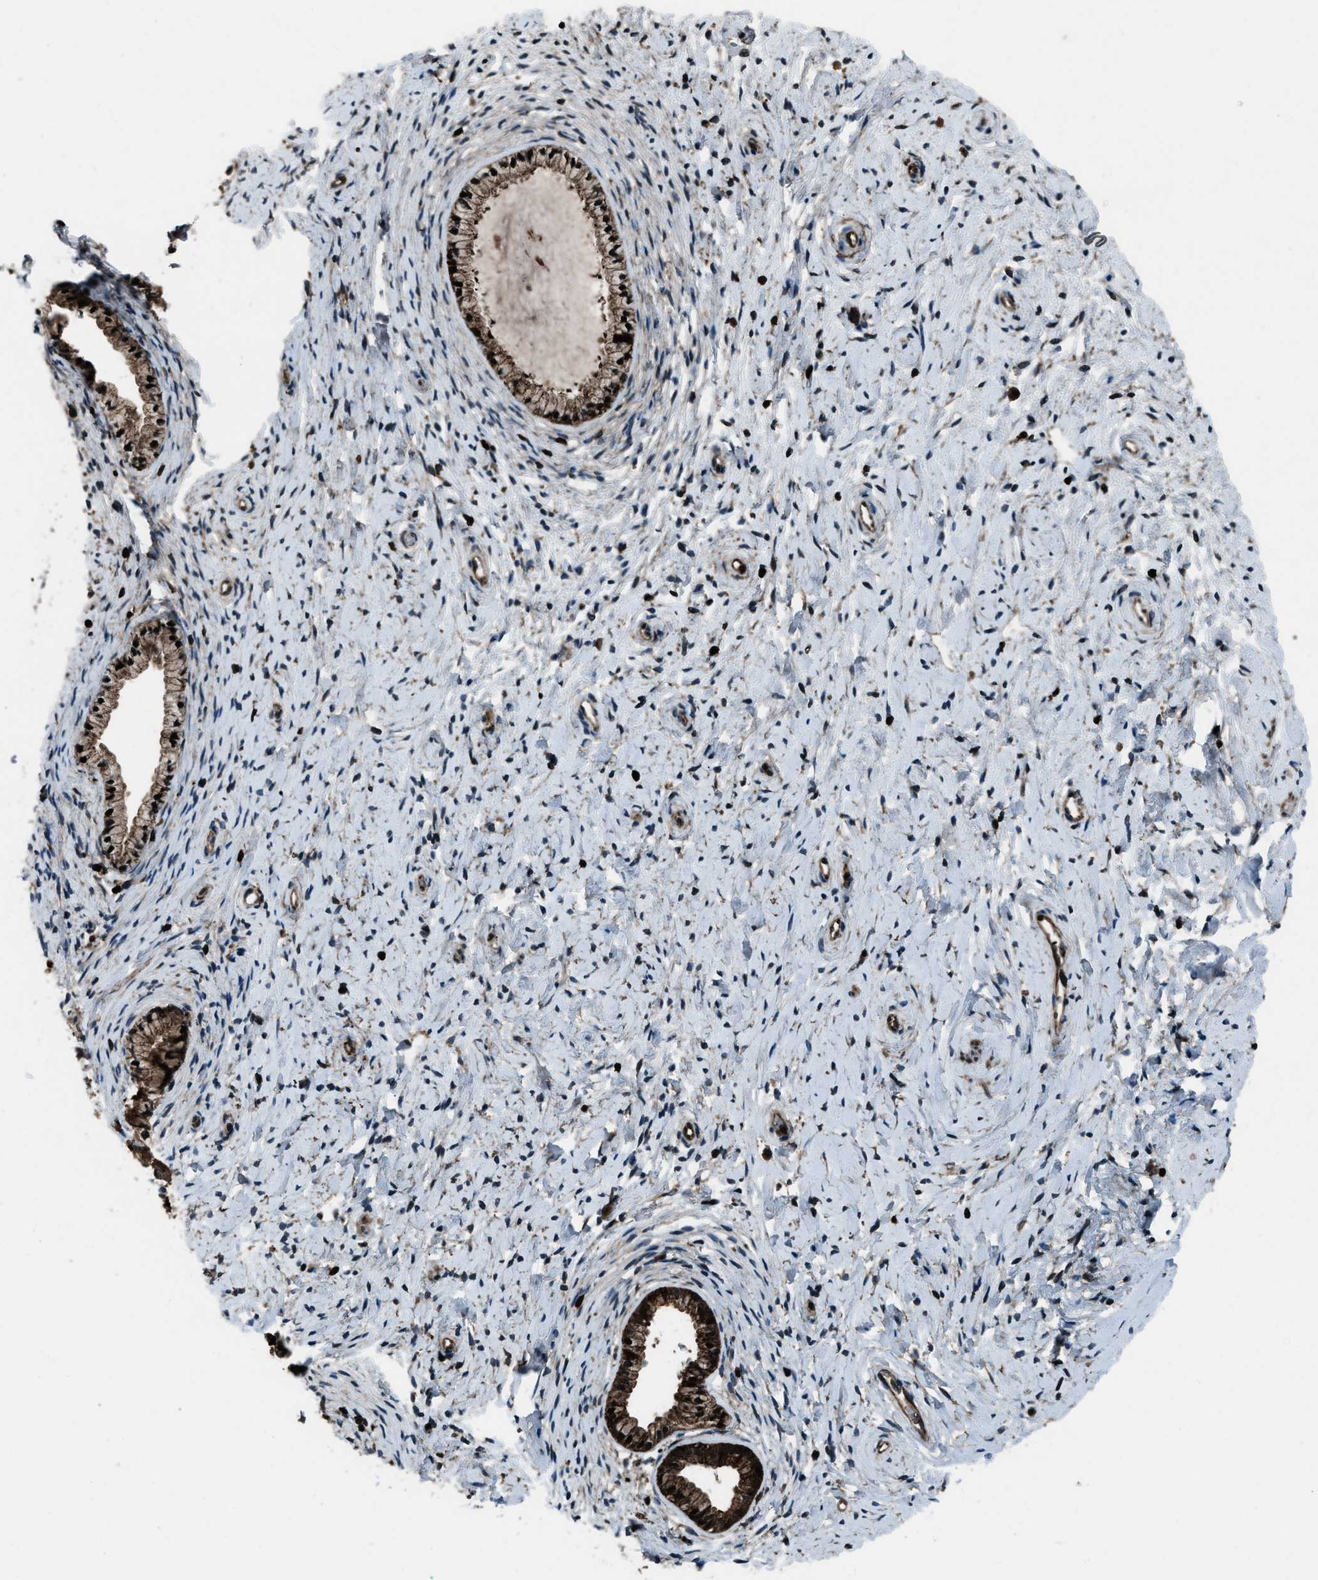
{"staining": {"intensity": "strong", "quantity": ">75%", "location": "cytoplasmic/membranous,nuclear"}, "tissue": "cervix", "cell_type": "Glandular cells", "image_type": "normal", "snomed": [{"axis": "morphology", "description": "Normal tissue, NOS"}, {"axis": "topography", "description": "Cervix"}], "caption": "Immunohistochemical staining of normal human cervix demonstrates high levels of strong cytoplasmic/membranous,nuclear positivity in about >75% of glandular cells. Using DAB (brown) and hematoxylin (blue) stains, captured at high magnification using brightfield microscopy.", "gene": "SNX30", "patient": {"sex": "female", "age": 72}}